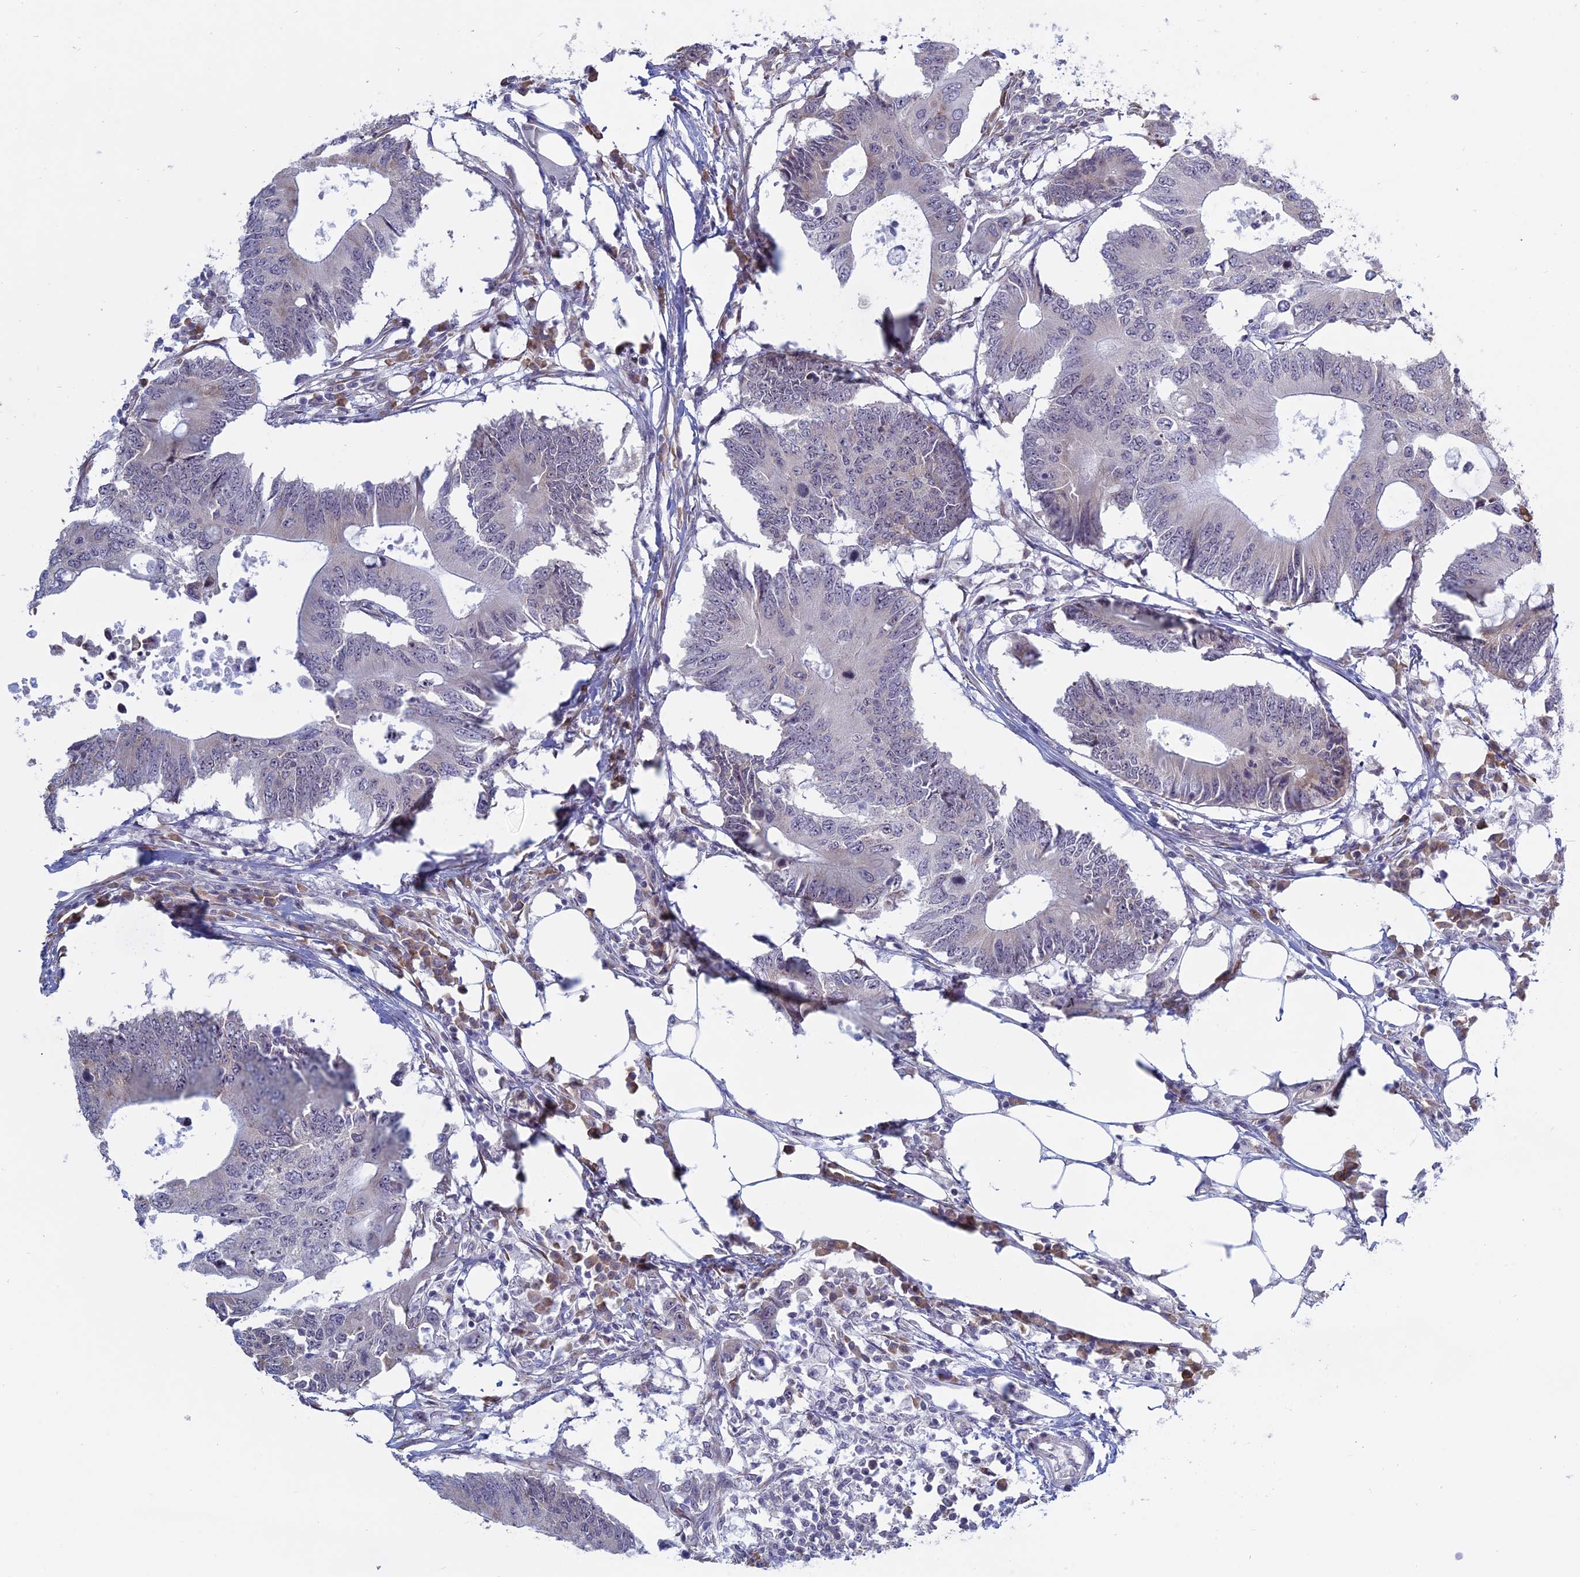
{"staining": {"intensity": "negative", "quantity": "none", "location": "none"}, "tissue": "colorectal cancer", "cell_type": "Tumor cells", "image_type": "cancer", "snomed": [{"axis": "morphology", "description": "Adenocarcinoma, NOS"}, {"axis": "topography", "description": "Colon"}], "caption": "Micrograph shows no protein staining in tumor cells of colorectal cancer (adenocarcinoma) tissue.", "gene": "RPS19BP1", "patient": {"sex": "male", "age": 71}}